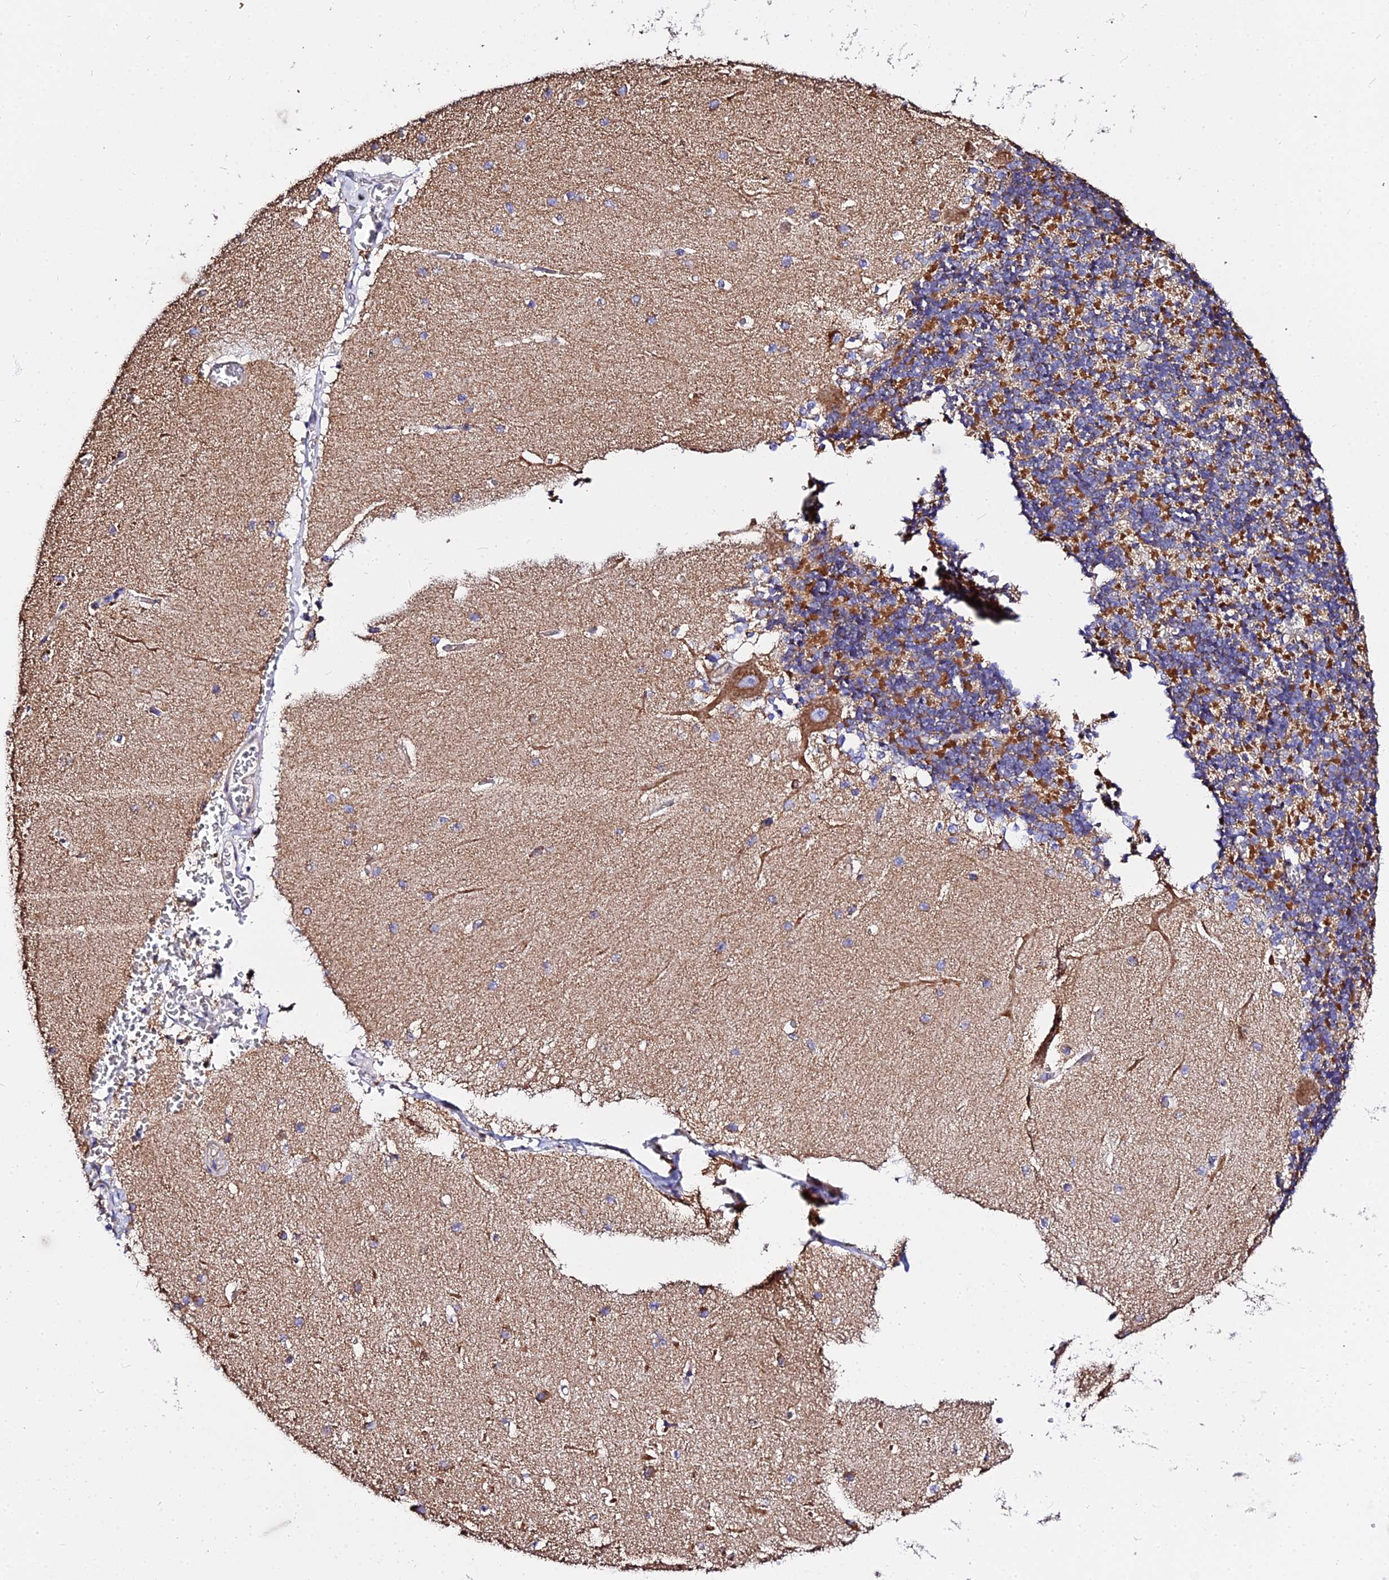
{"staining": {"intensity": "strong", "quantity": "25%-75%", "location": "cytoplasmic/membranous"}, "tissue": "cerebellum", "cell_type": "Cells in granular layer", "image_type": "normal", "snomed": [{"axis": "morphology", "description": "Normal tissue, NOS"}, {"axis": "topography", "description": "Cerebellum"}], "caption": "DAB immunohistochemical staining of unremarkable cerebellum shows strong cytoplasmic/membranous protein expression in approximately 25%-75% of cells in granular layer.", "gene": "ZNF573", "patient": {"sex": "male", "age": 37}}